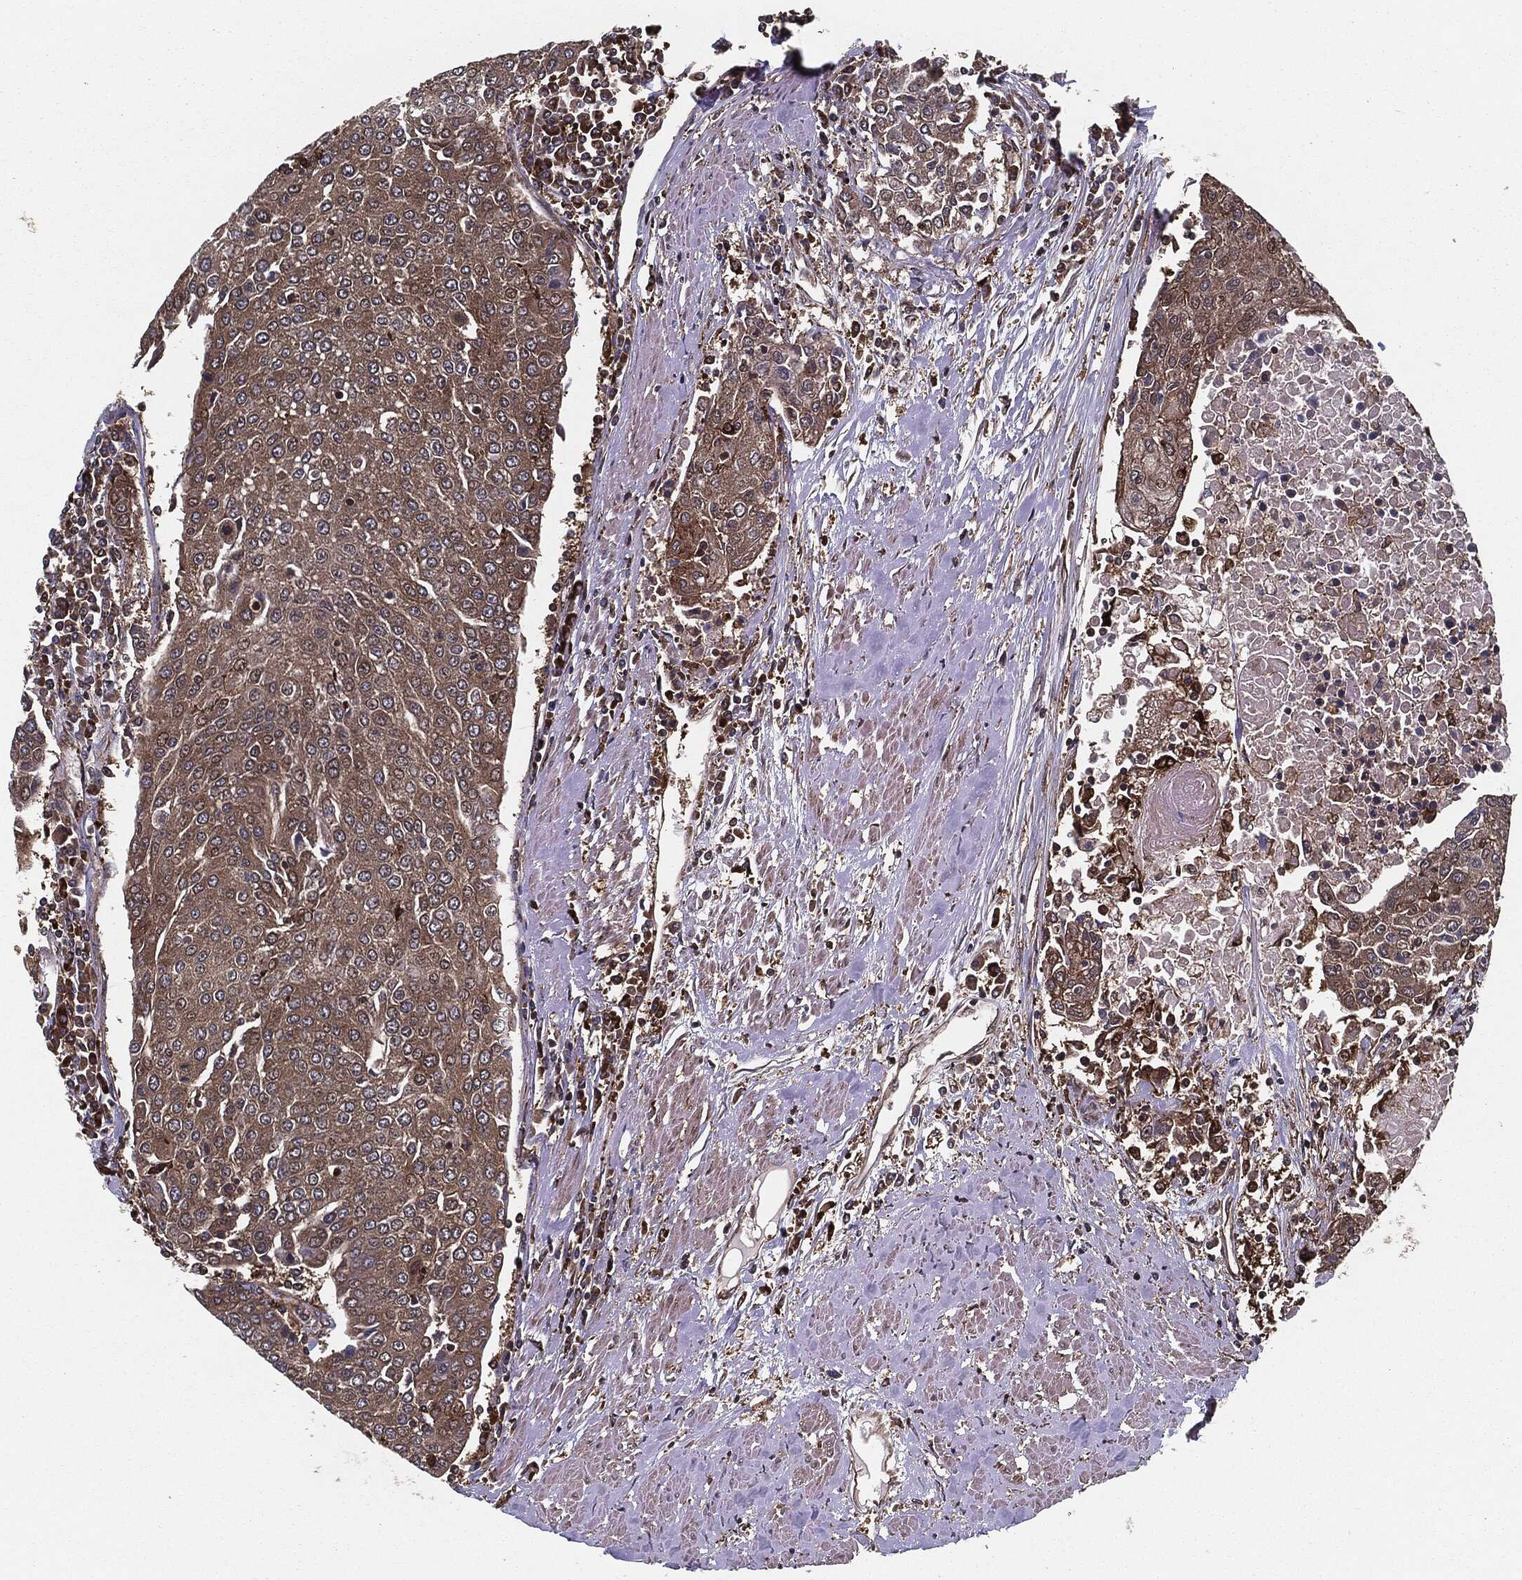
{"staining": {"intensity": "moderate", "quantity": ">75%", "location": "cytoplasmic/membranous"}, "tissue": "urothelial cancer", "cell_type": "Tumor cells", "image_type": "cancer", "snomed": [{"axis": "morphology", "description": "Urothelial carcinoma, High grade"}, {"axis": "topography", "description": "Urinary bladder"}], "caption": "IHC staining of urothelial cancer, which shows medium levels of moderate cytoplasmic/membranous positivity in approximately >75% of tumor cells indicating moderate cytoplasmic/membranous protein expression. The staining was performed using DAB (3,3'-diaminobenzidine) (brown) for protein detection and nuclei were counterstained in hematoxylin (blue).", "gene": "RAP1GDS1", "patient": {"sex": "female", "age": 85}}